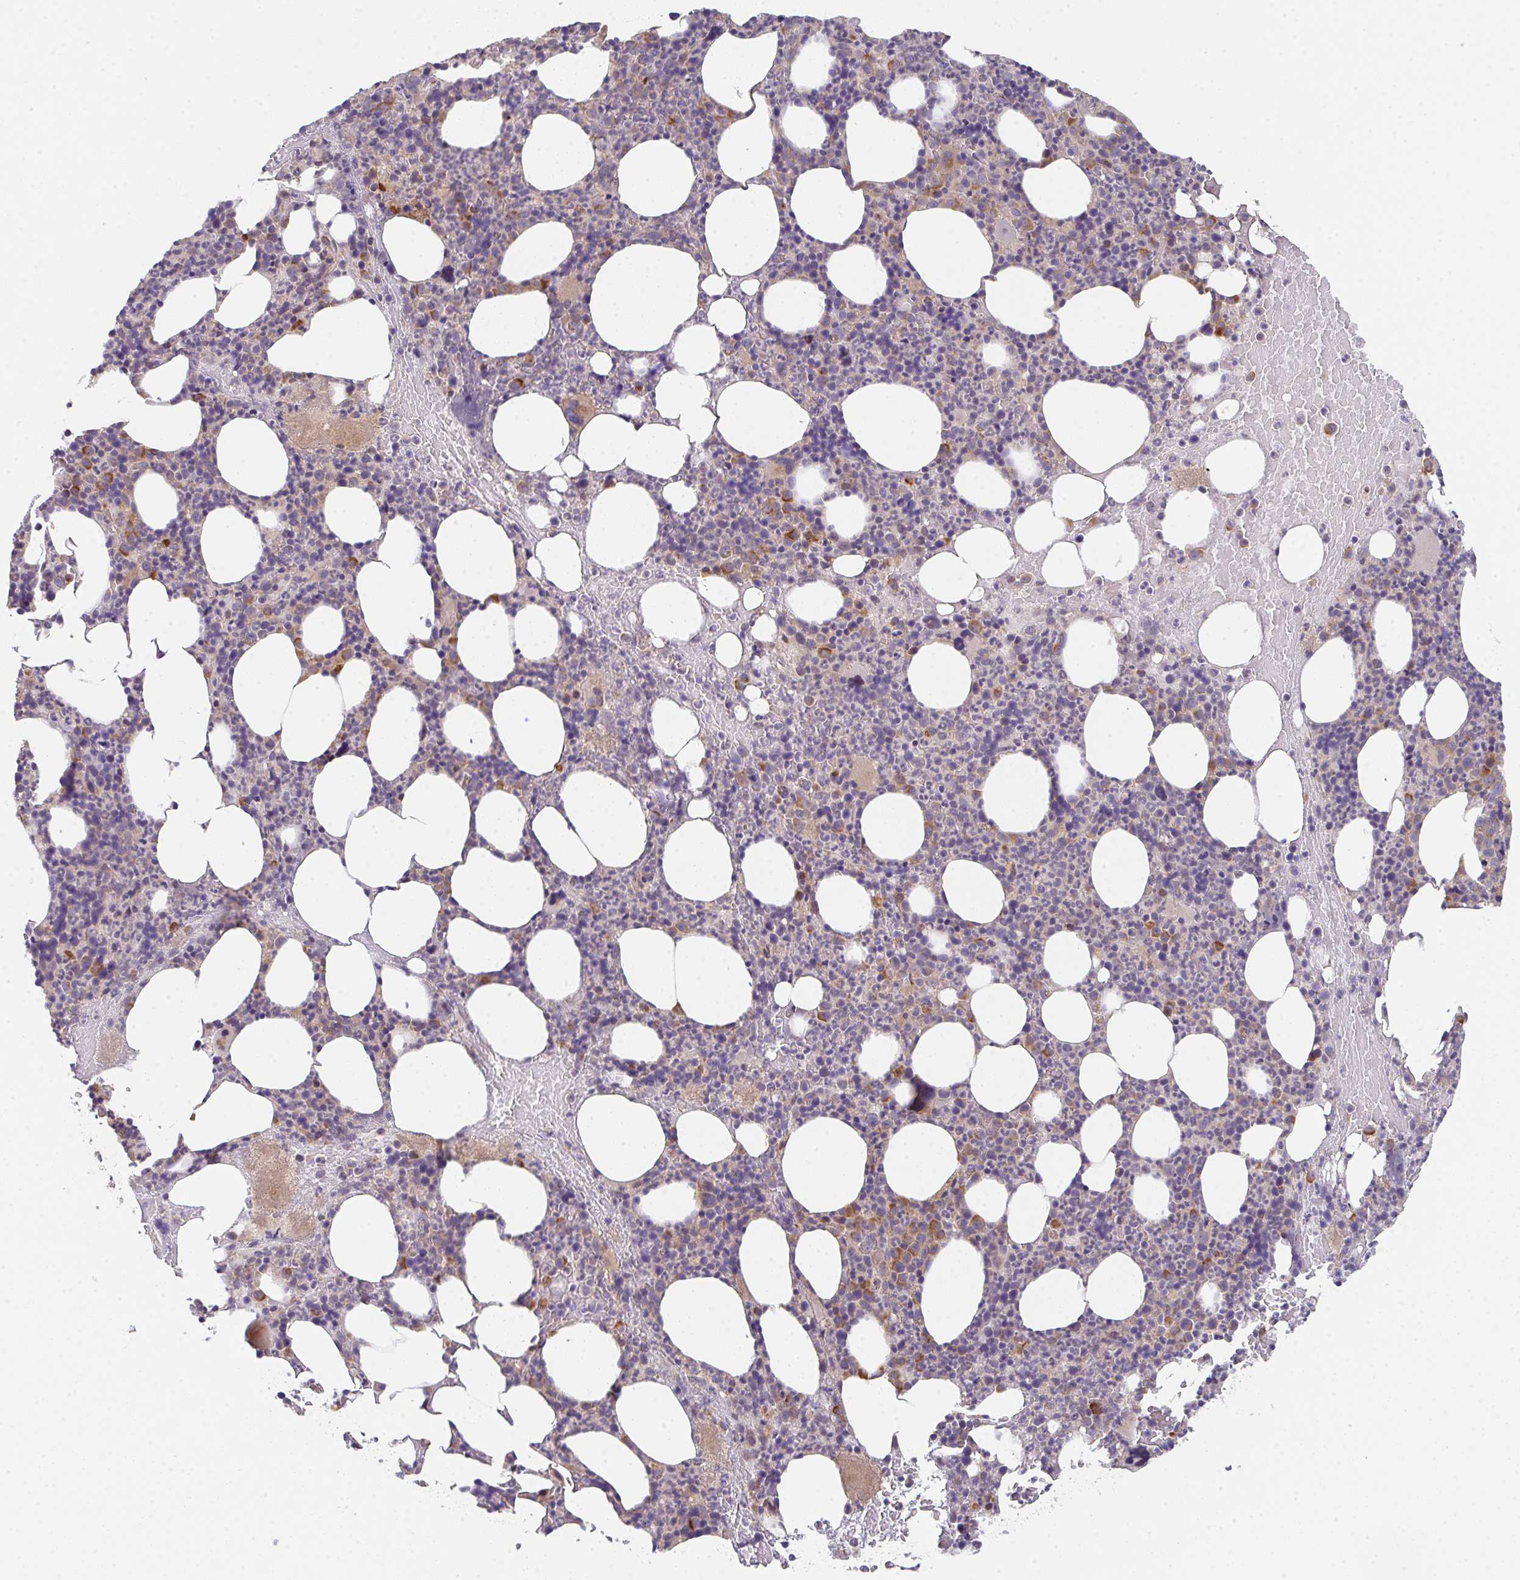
{"staining": {"intensity": "moderate", "quantity": "<25%", "location": "cytoplasmic/membranous"}, "tissue": "bone marrow", "cell_type": "Hematopoietic cells", "image_type": "normal", "snomed": [{"axis": "morphology", "description": "Normal tissue, NOS"}, {"axis": "topography", "description": "Bone marrow"}], "caption": "High-magnification brightfield microscopy of normal bone marrow stained with DAB (3,3'-diaminobenzidine) (brown) and counterstained with hematoxylin (blue). hematopoietic cells exhibit moderate cytoplasmic/membranous staining is present in approximately<25% of cells. (Brightfield microscopy of DAB IHC at high magnification).", "gene": "TSPAN31", "patient": {"sex": "female", "age": 59}}